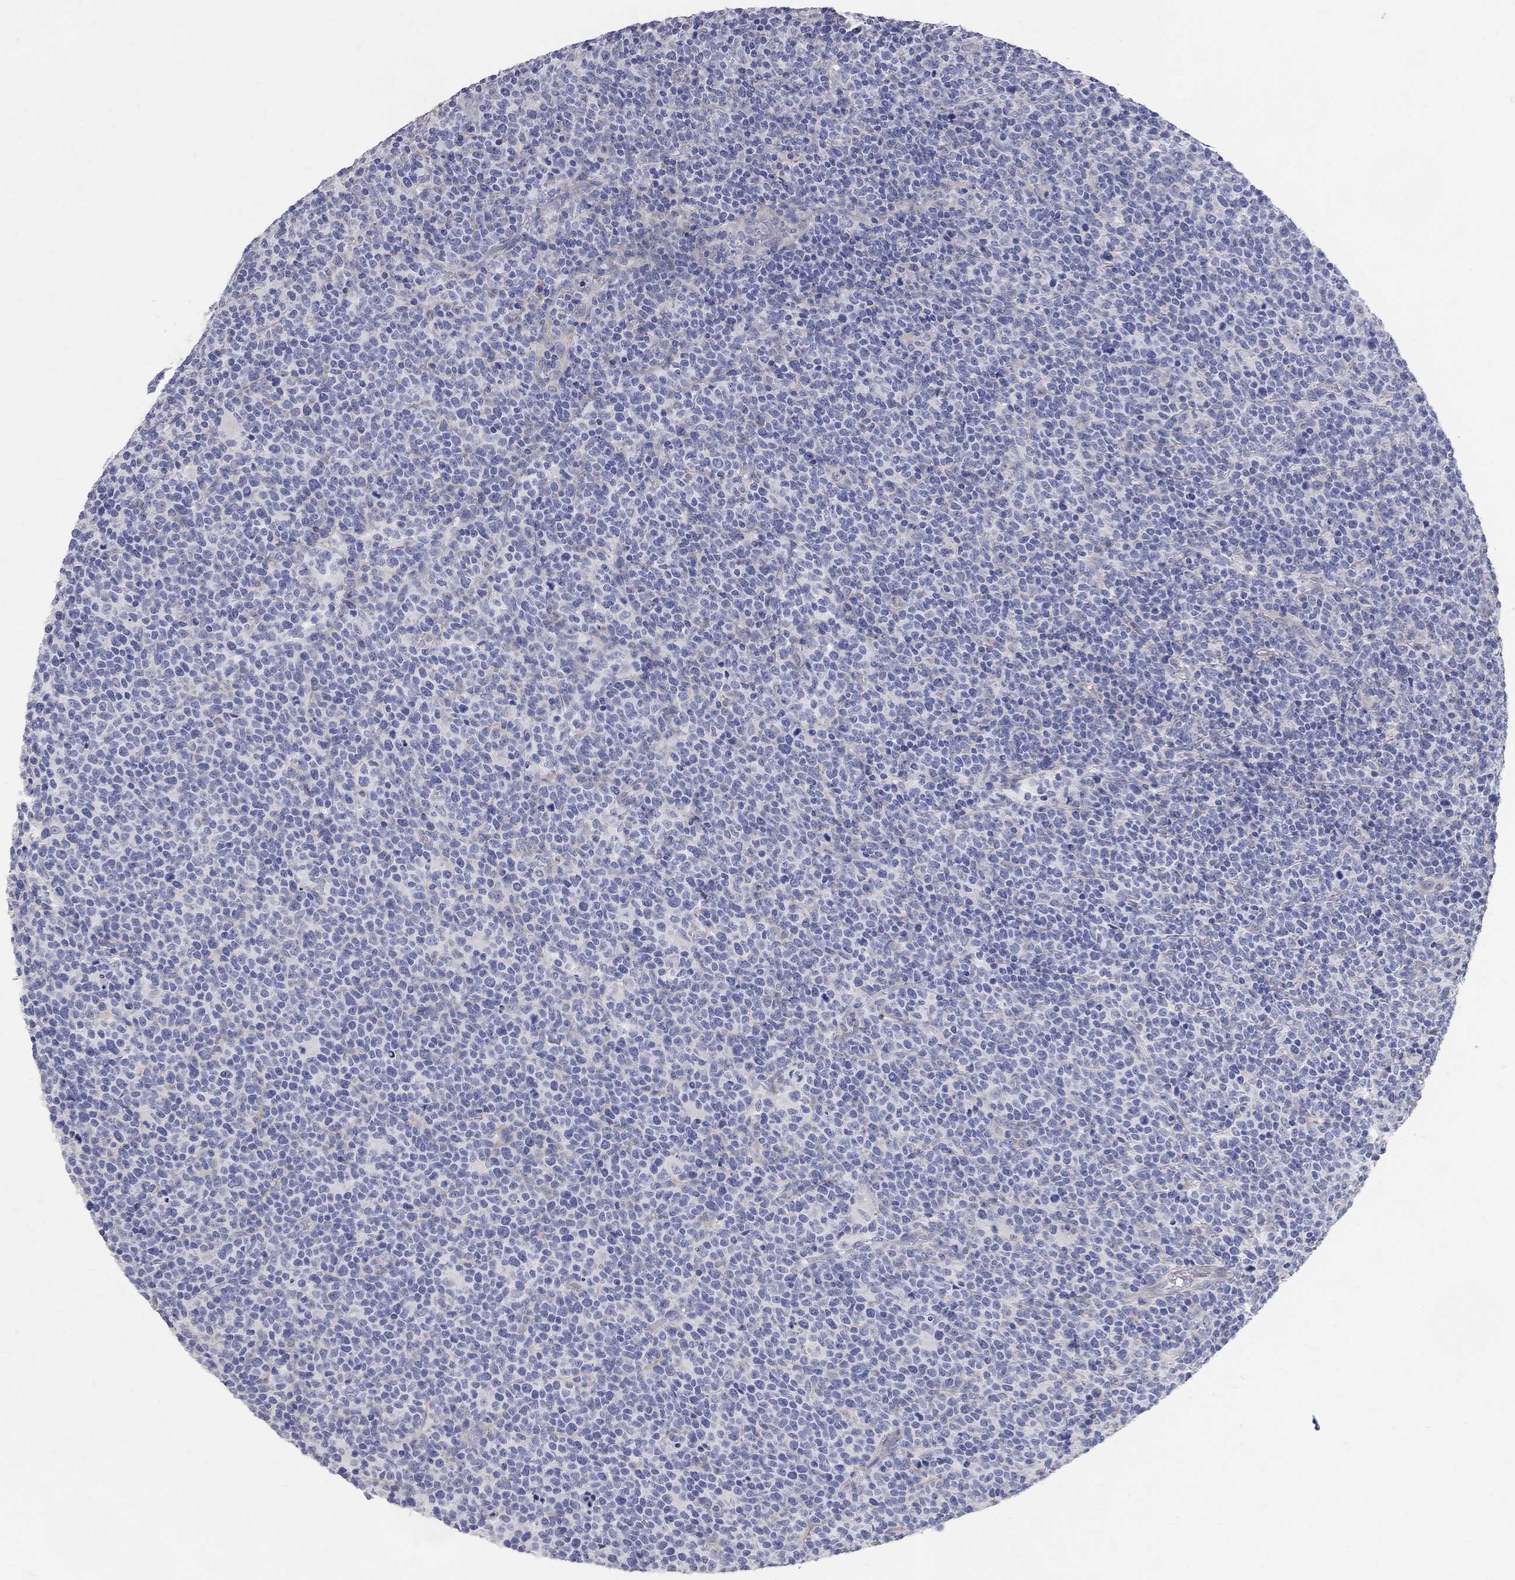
{"staining": {"intensity": "negative", "quantity": "none", "location": "none"}, "tissue": "lymphoma", "cell_type": "Tumor cells", "image_type": "cancer", "snomed": [{"axis": "morphology", "description": "Malignant lymphoma, non-Hodgkin's type, High grade"}, {"axis": "topography", "description": "Lymph node"}], "caption": "Human high-grade malignant lymphoma, non-Hodgkin's type stained for a protein using immunohistochemistry (IHC) displays no positivity in tumor cells.", "gene": "AOX1", "patient": {"sex": "male", "age": 61}}